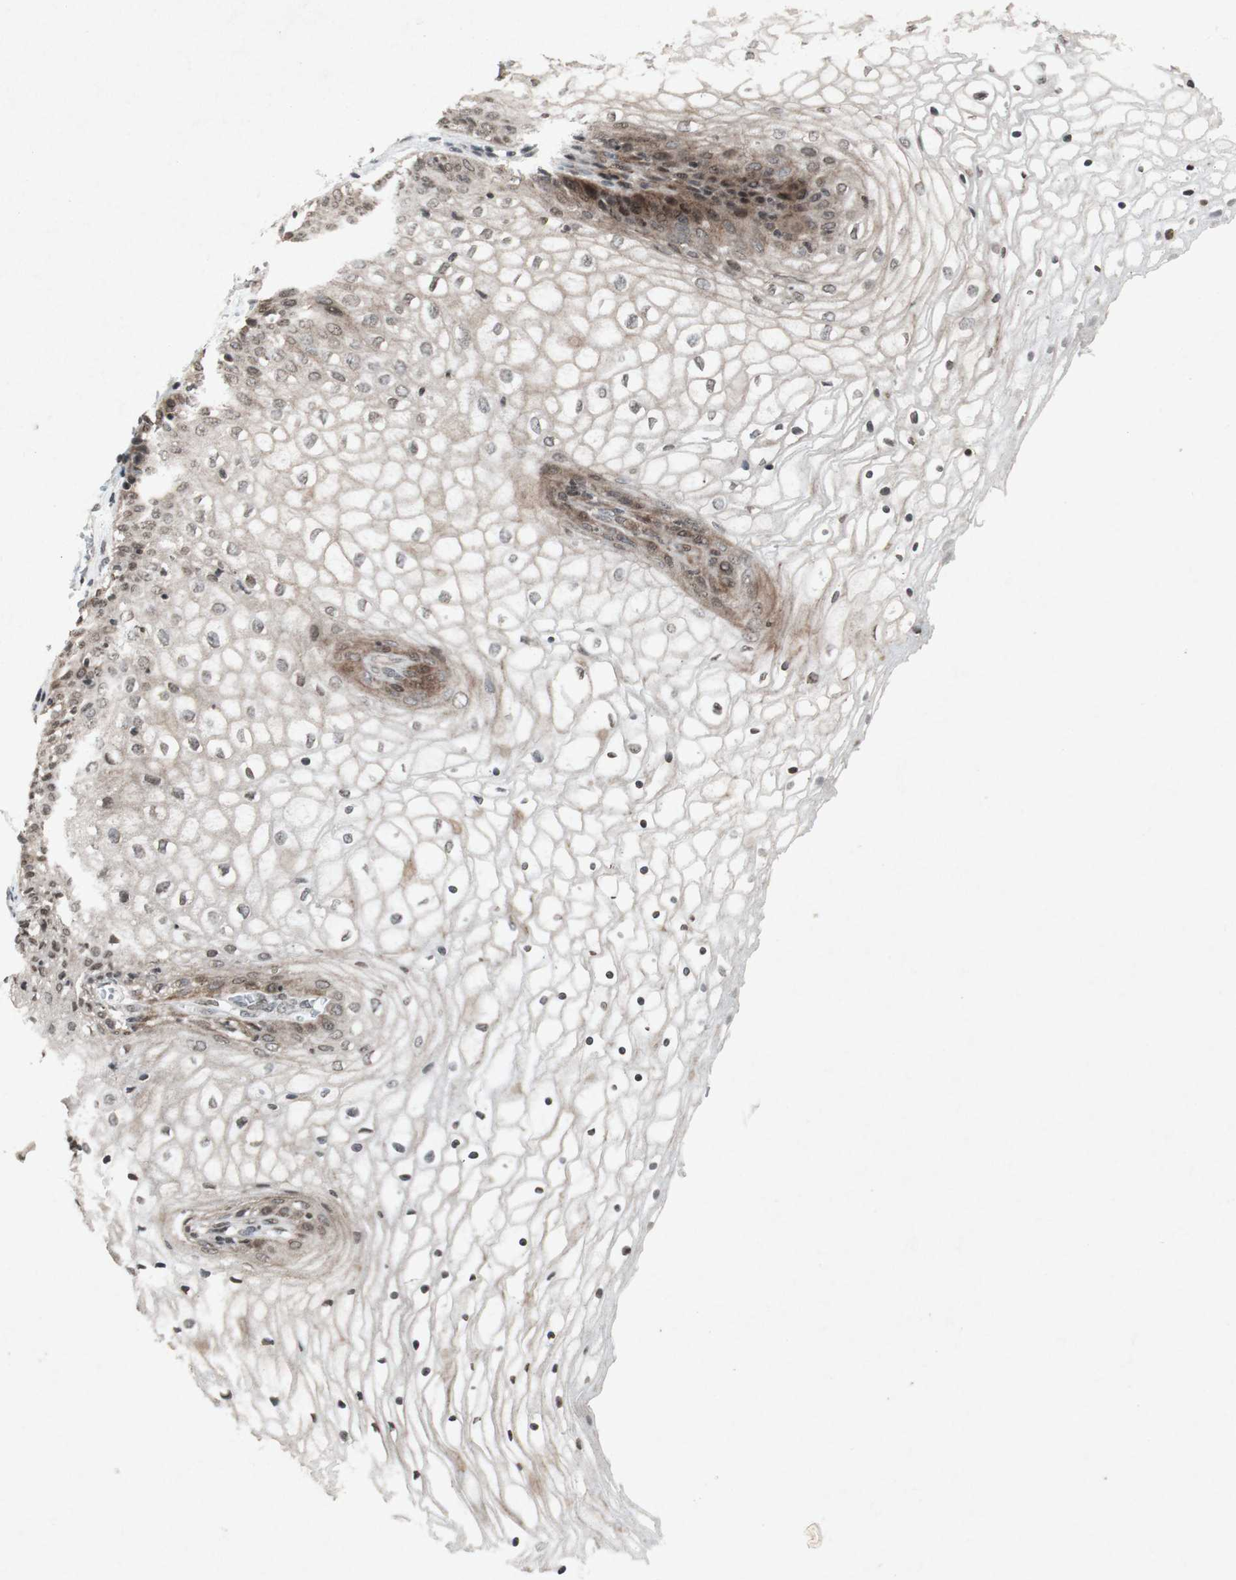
{"staining": {"intensity": "moderate", "quantity": ">75%", "location": "cytoplasmic/membranous,nuclear"}, "tissue": "vagina", "cell_type": "Squamous epithelial cells", "image_type": "normal", "snomed": [{"axis": "morphology", "description": "Normal tissue, NOS"}, {"axis": "topography", "description": "Vagina"}], "caption": "This histopathology image reveals immunohistochemistry staining of unremarkable human vagina, with medium moderate cytoplasmic/membranous,nuclear positivity in about >75% of squamous epithelial cells.", "gene": "PLXNA1", "patient": {"sex": "female", "age": 34}}